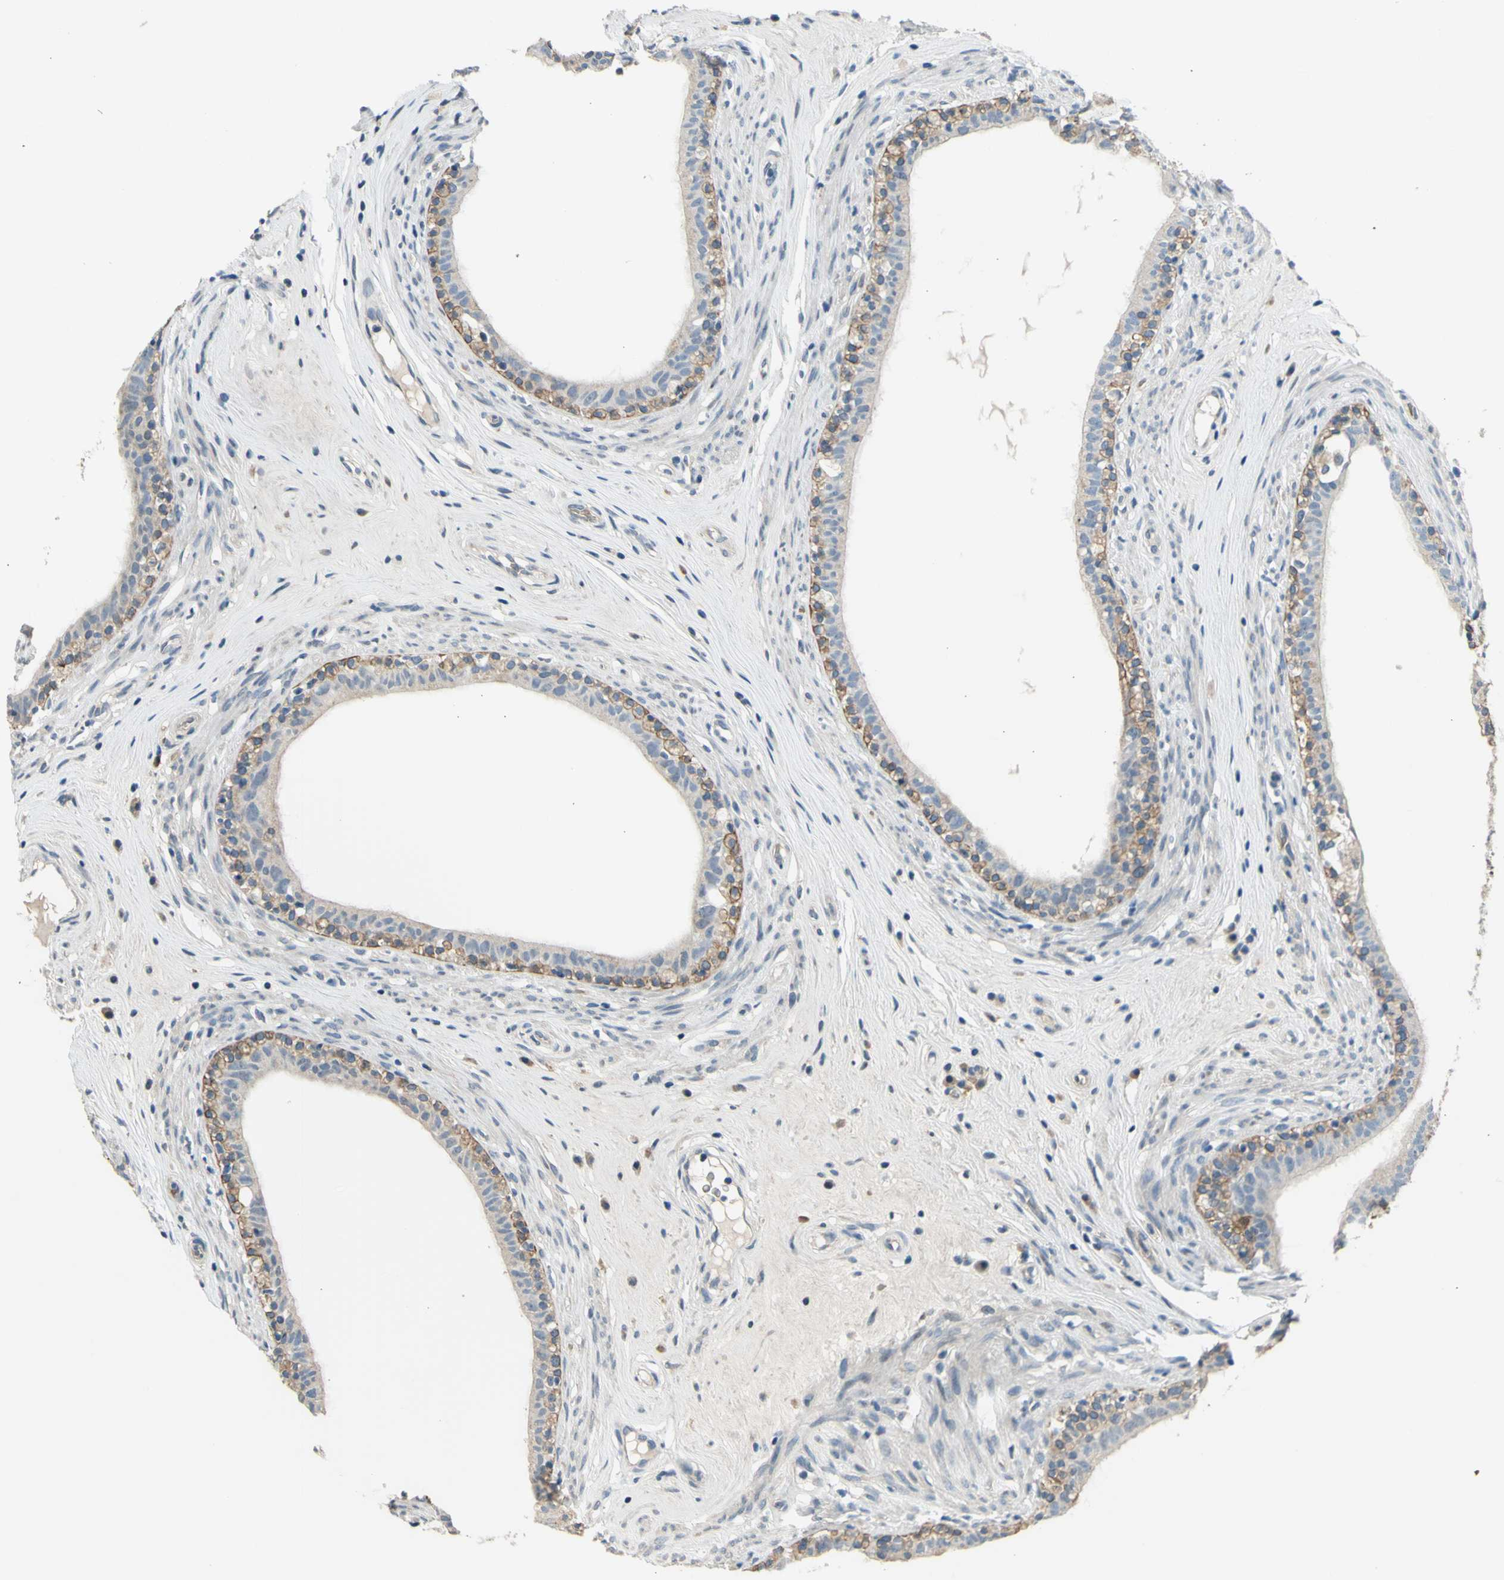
{"staining": {"intensity": "moderate", "quantity": "<25%", "location": "cytoplasmic/membranous"}, "tissue": "epididymis", "cell_type": "Glandular cells", "image_type": "normal", "snomed": [{"axis": "morphology", "description": "Normal tissue, NOS"}, {"axis": "morphology", "description": "Inflammation, NOS"}, {"axis": "topography", "description": "Epididymis"}], "caption": "DAB immunohistochemical staining of unremarkable human epididymis demonstrates moderate cytoplasmic/membranous protein staining in about <25% of glandular cells.", "gene": "ZNF184", "patient": {"sex": "male", "age": 84}}